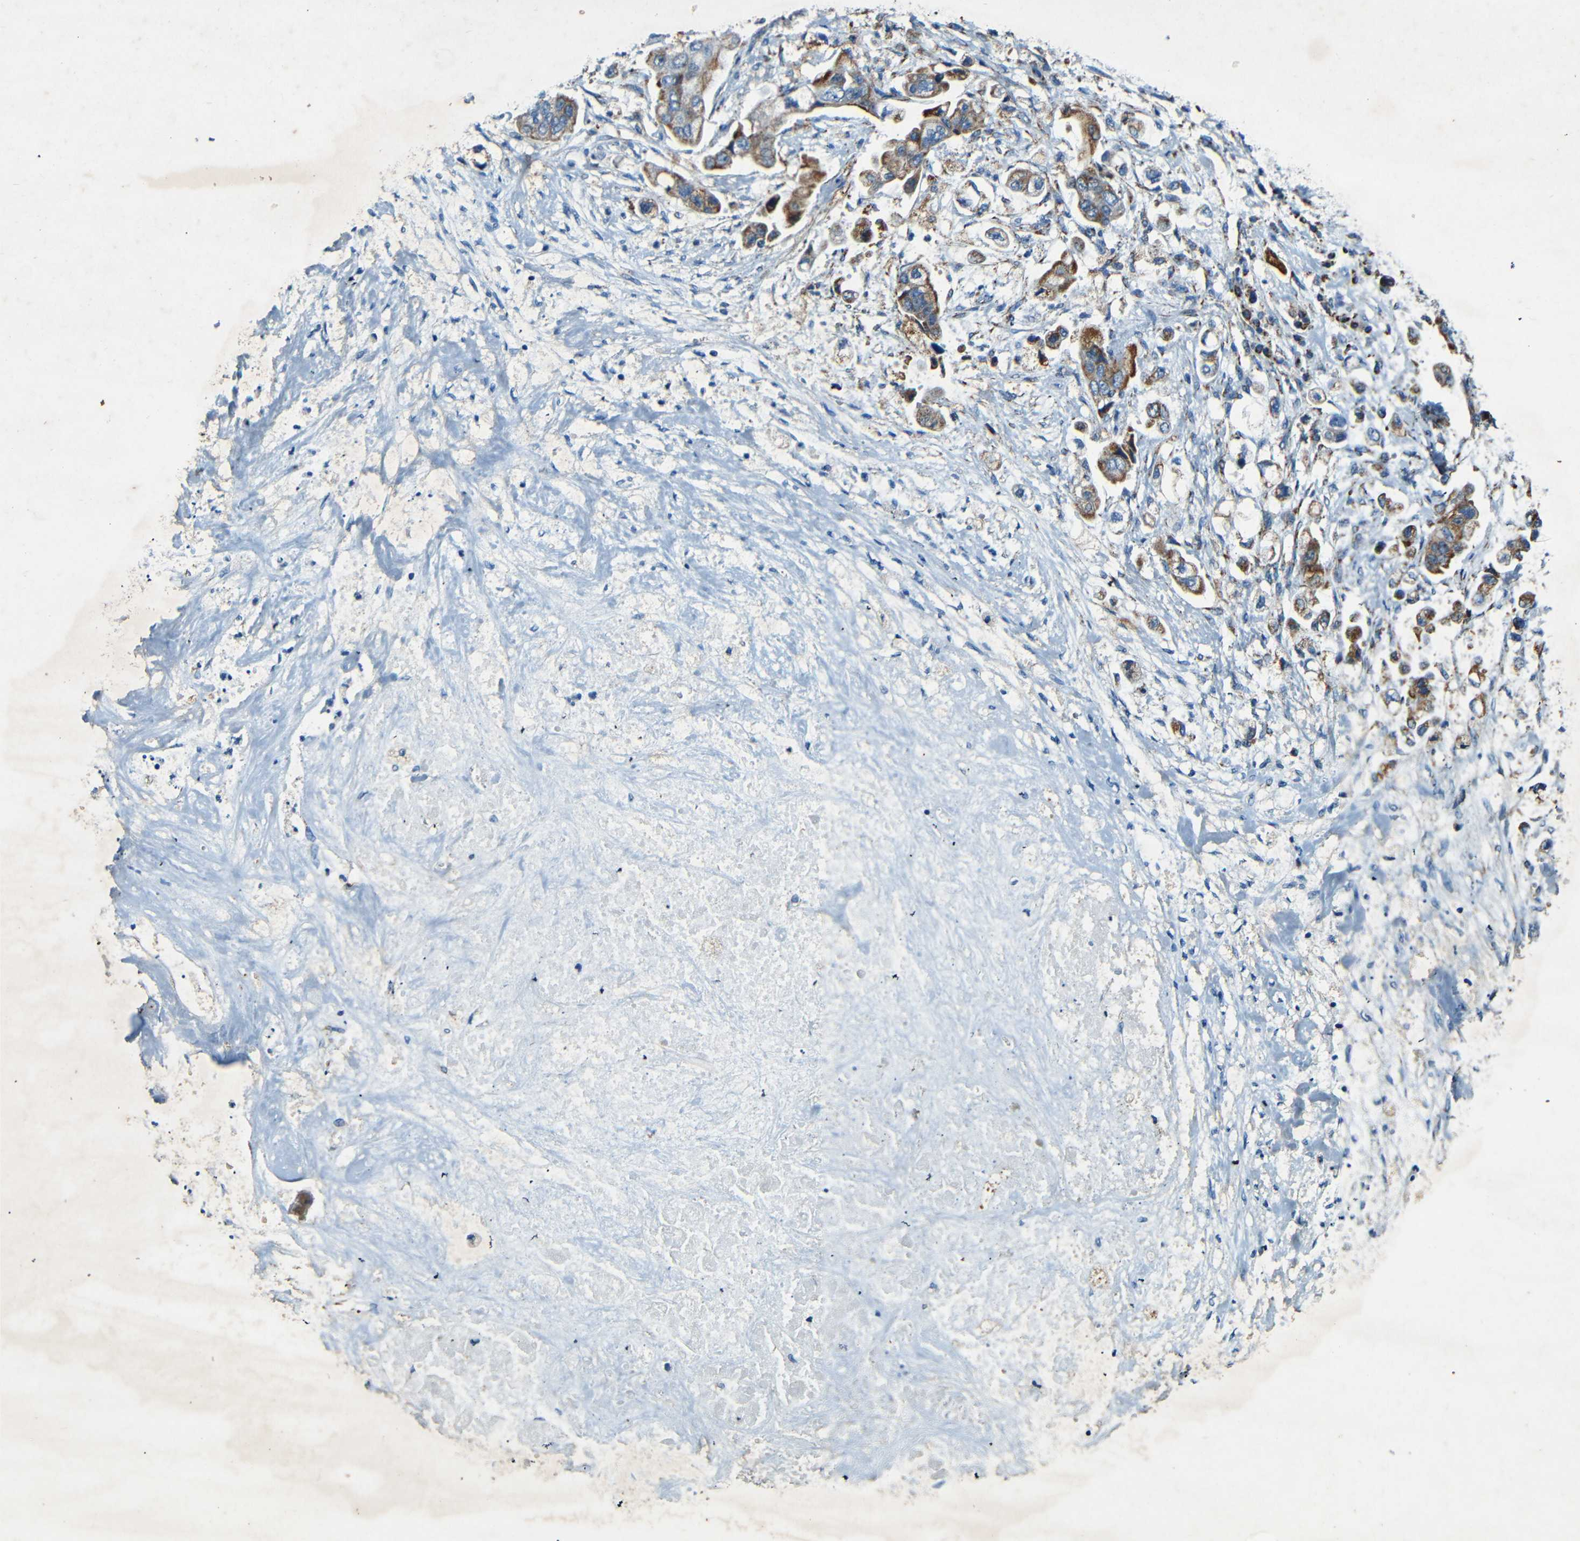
{"staining": {"intensity": "moderate", "quantity": ">75%", "location": "cytoplasmic/membranous"}, "tissue": "stomach cancer", "cell_type": "Tumor cells", "image_type": "cancer", "snomed": [{"axis": "morphology", "description": "Adenocarcinoma, NOS"}, {"axis": "topography", "description": "Stomach"}], "caption": "The micrograph displays a brown stain indicating the presence of a protein in the cytoplasmic/membranous of tumor cells in stomach adenocarcinoma.", "gene": "WSCD2", "patient": {"sex": "male", "age": 62}}